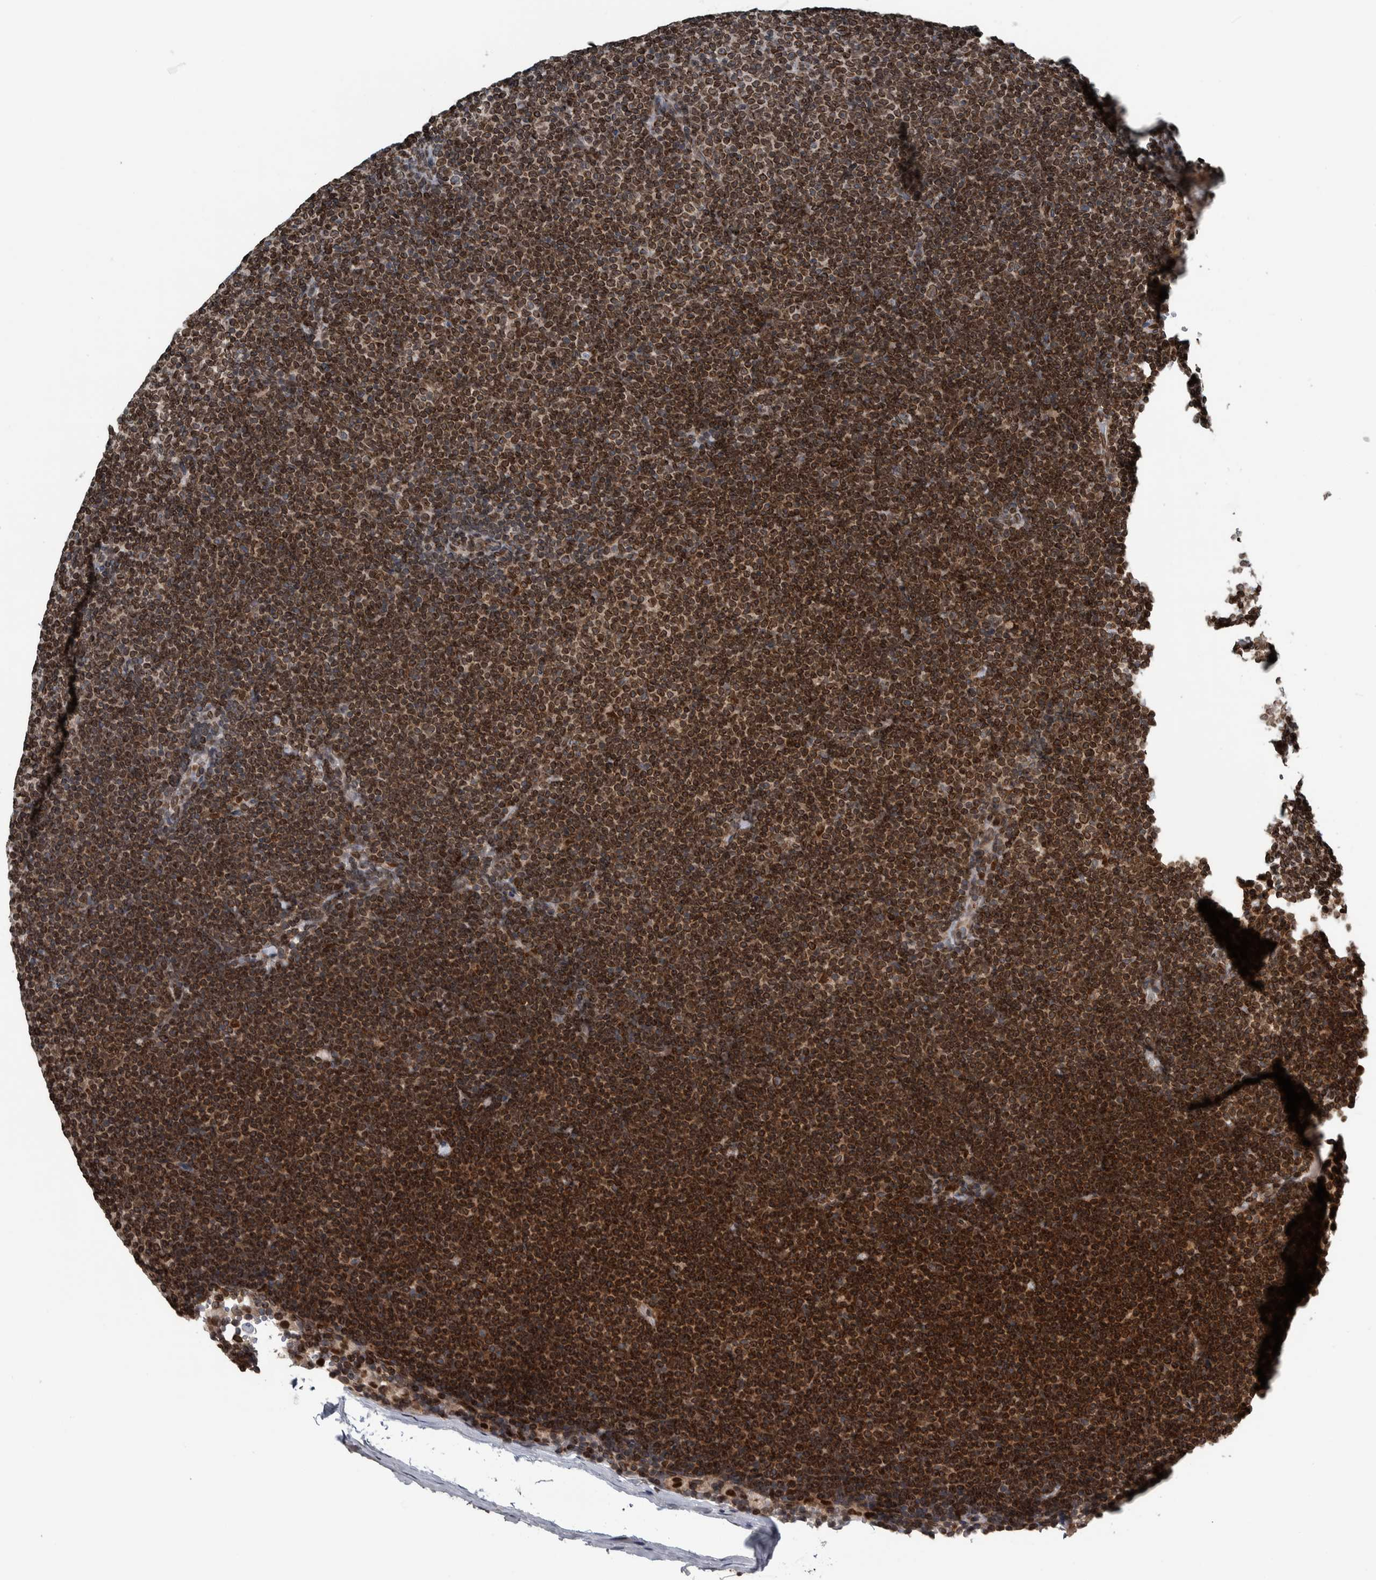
{"staining": {"intensity": "strong", "quantity": ">75%", "location": "cytoplasmic/membranous,nuclear"}, "tissue": "lymphoma", "cell_type": "Tumor cells", "image_type": "cancer", "snomed": [{"axis": "morphology", "description": "Malignant lymphoma, non-Hodgkin's type, Low grade"}, {"axis": "topography", "description": "Lymph node"}], "caption": "Low-grade malignant lymphoma, non-Hodgkin's type stained for a protein shows strong cytoplasmic/membranous and nuclear positivity in tumor cells.", "gene": "FAM135B", "patient": {"sex": "female", "age": 53}}